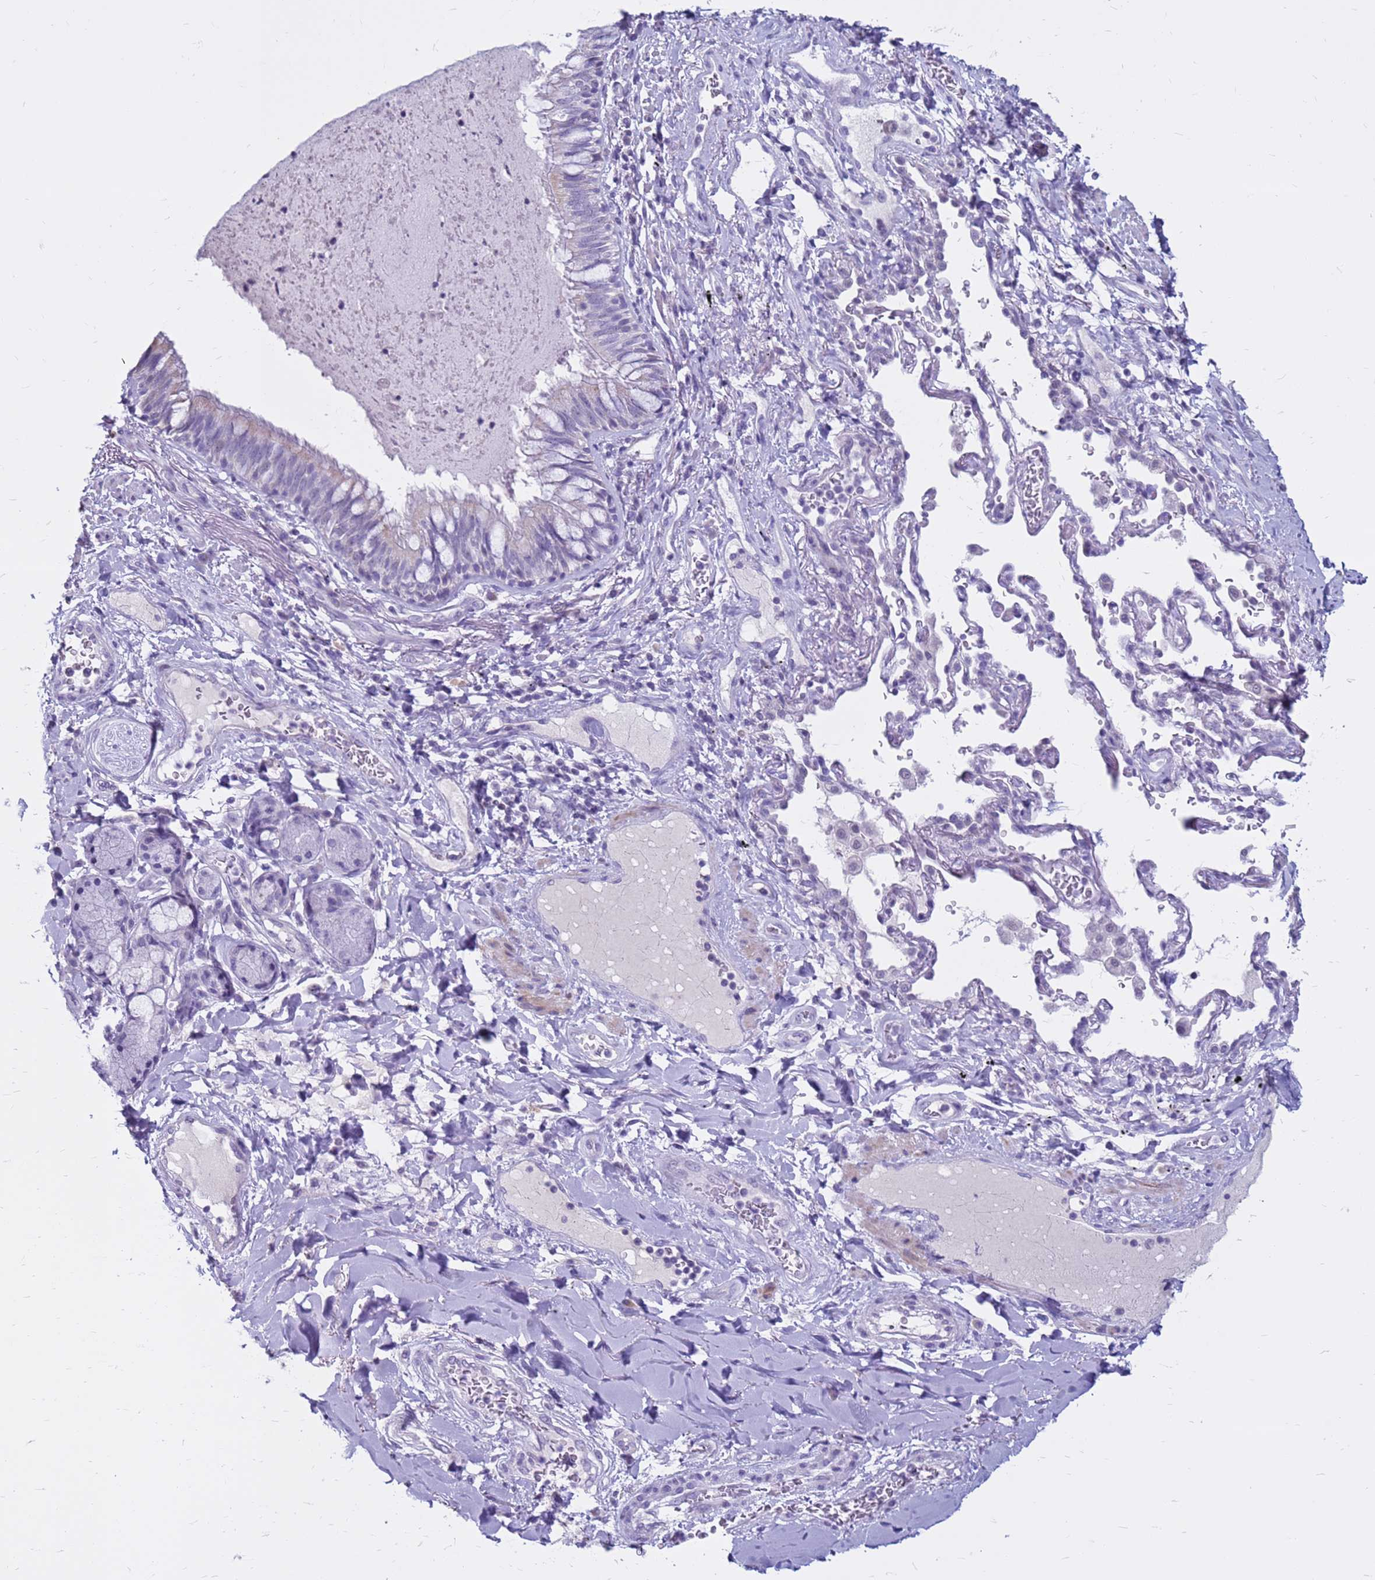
{"staining": {"intensity": "negative", "quantity": "none", "location": "none"}, "tissue": "nasopharynx", "cell_type": "Respiratory epithelial cells", "image_type": "normal", "snomed": [{"axis": "morphology", "description": "Normal tissue, NOS"}, {"axis": "topography", "description": "Nasopharynx"}], "caption": "High power microscopy micrograph of an IHC histopathology image of unremarkable nasopharynx, revealing no significant staining in respiratory epithelial cells.", "gene": "CDK2AP2", "patient": {"sex": "male", "age": 64}}